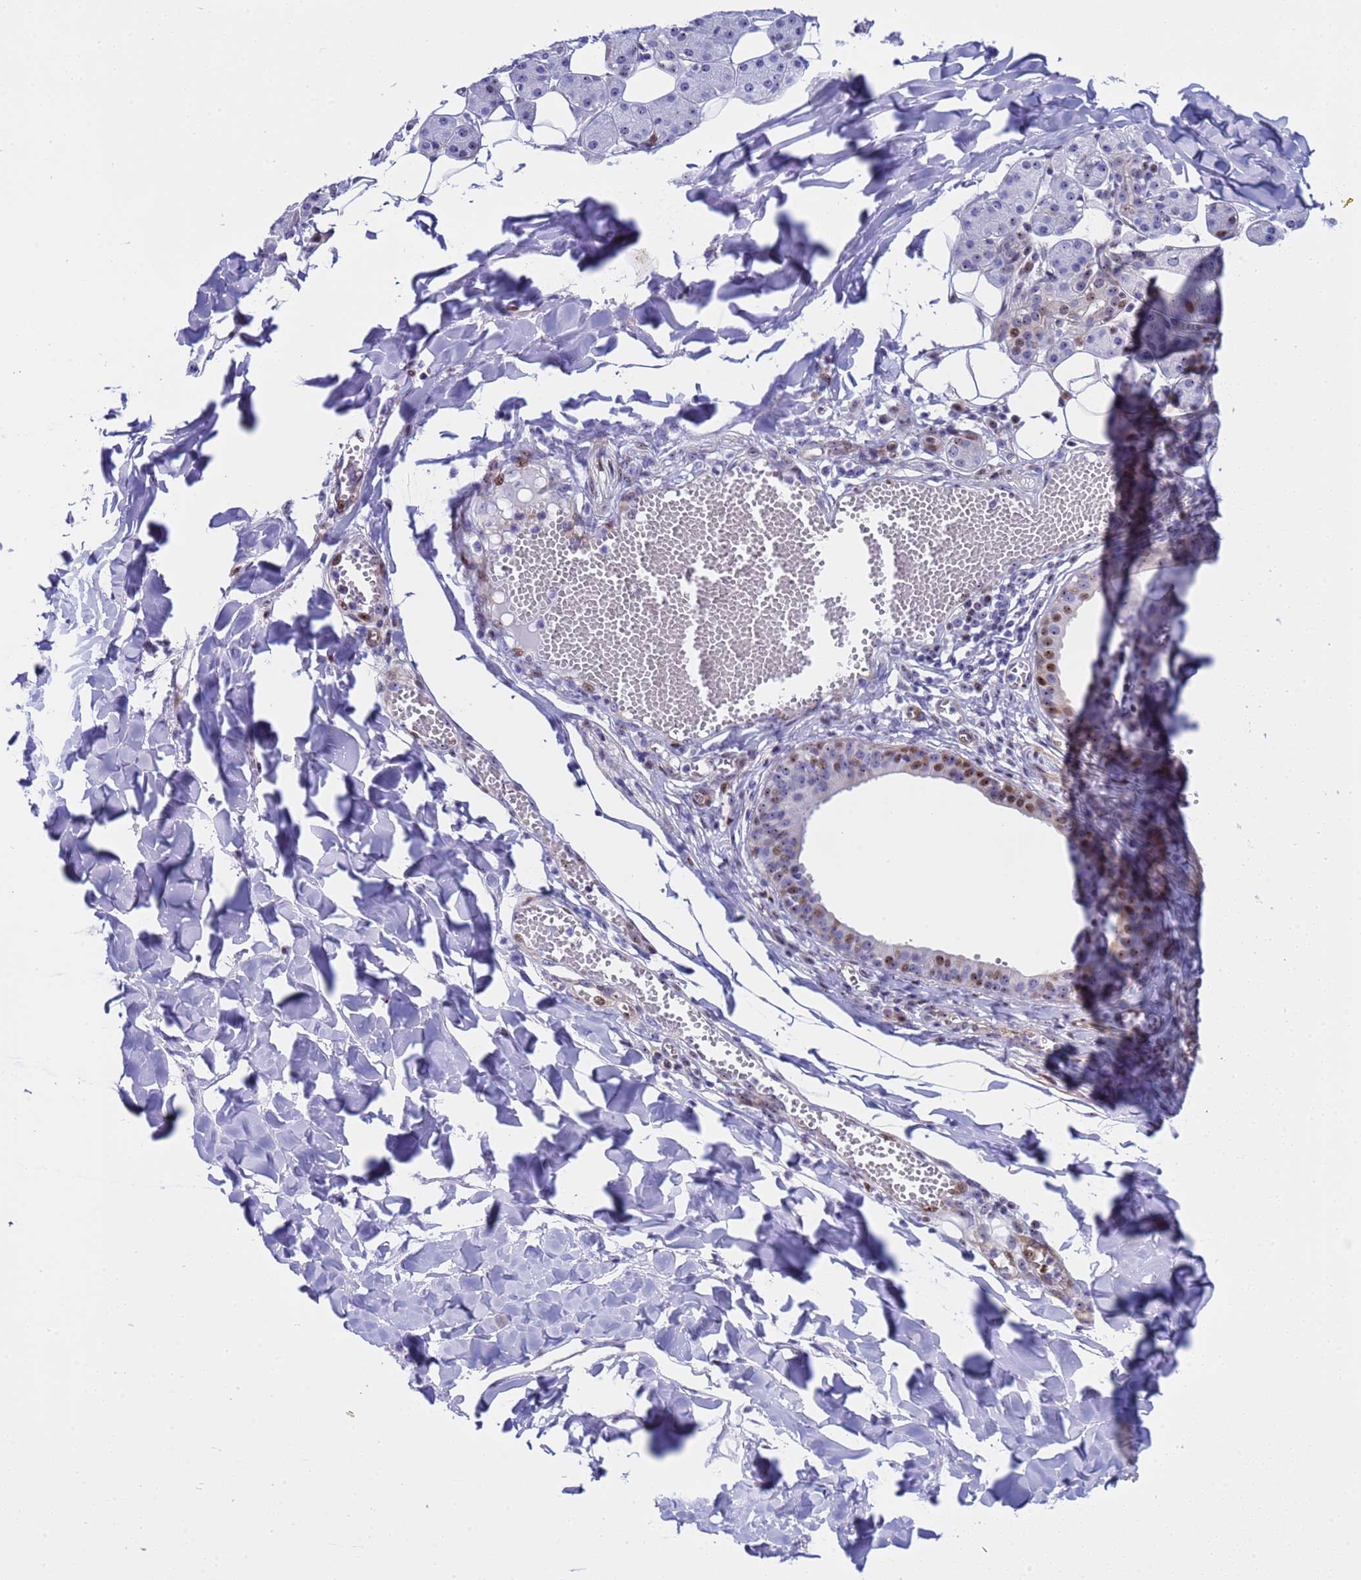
{"staining": {"intensity": "moderate", "quantity": "<25%", "location": "cytoplasmic/membranous,nuclear"}, "tissue": "salivary gland", "cell_type": "Glandular cells", "image_type": "normal", "snomed": [{"axis": "morphology", "description": "Normal tissue, NOS"}, {"axis": "topography", "description": "Salivary gland"}], "caption": "Immunohistochemistry histopathology image of unremarkable salivary gland: salivary gland stained using immunohistochemistry (IHC) shows low levels of moderate protein expression localized specifically in the cytoplasmic/membranous,nuclear of glandular cells, appearing as a cytoplasmic/membranous,nuclear brown color.", "gene": "POP5", "patient": {"sex": "female", "age": 33}}